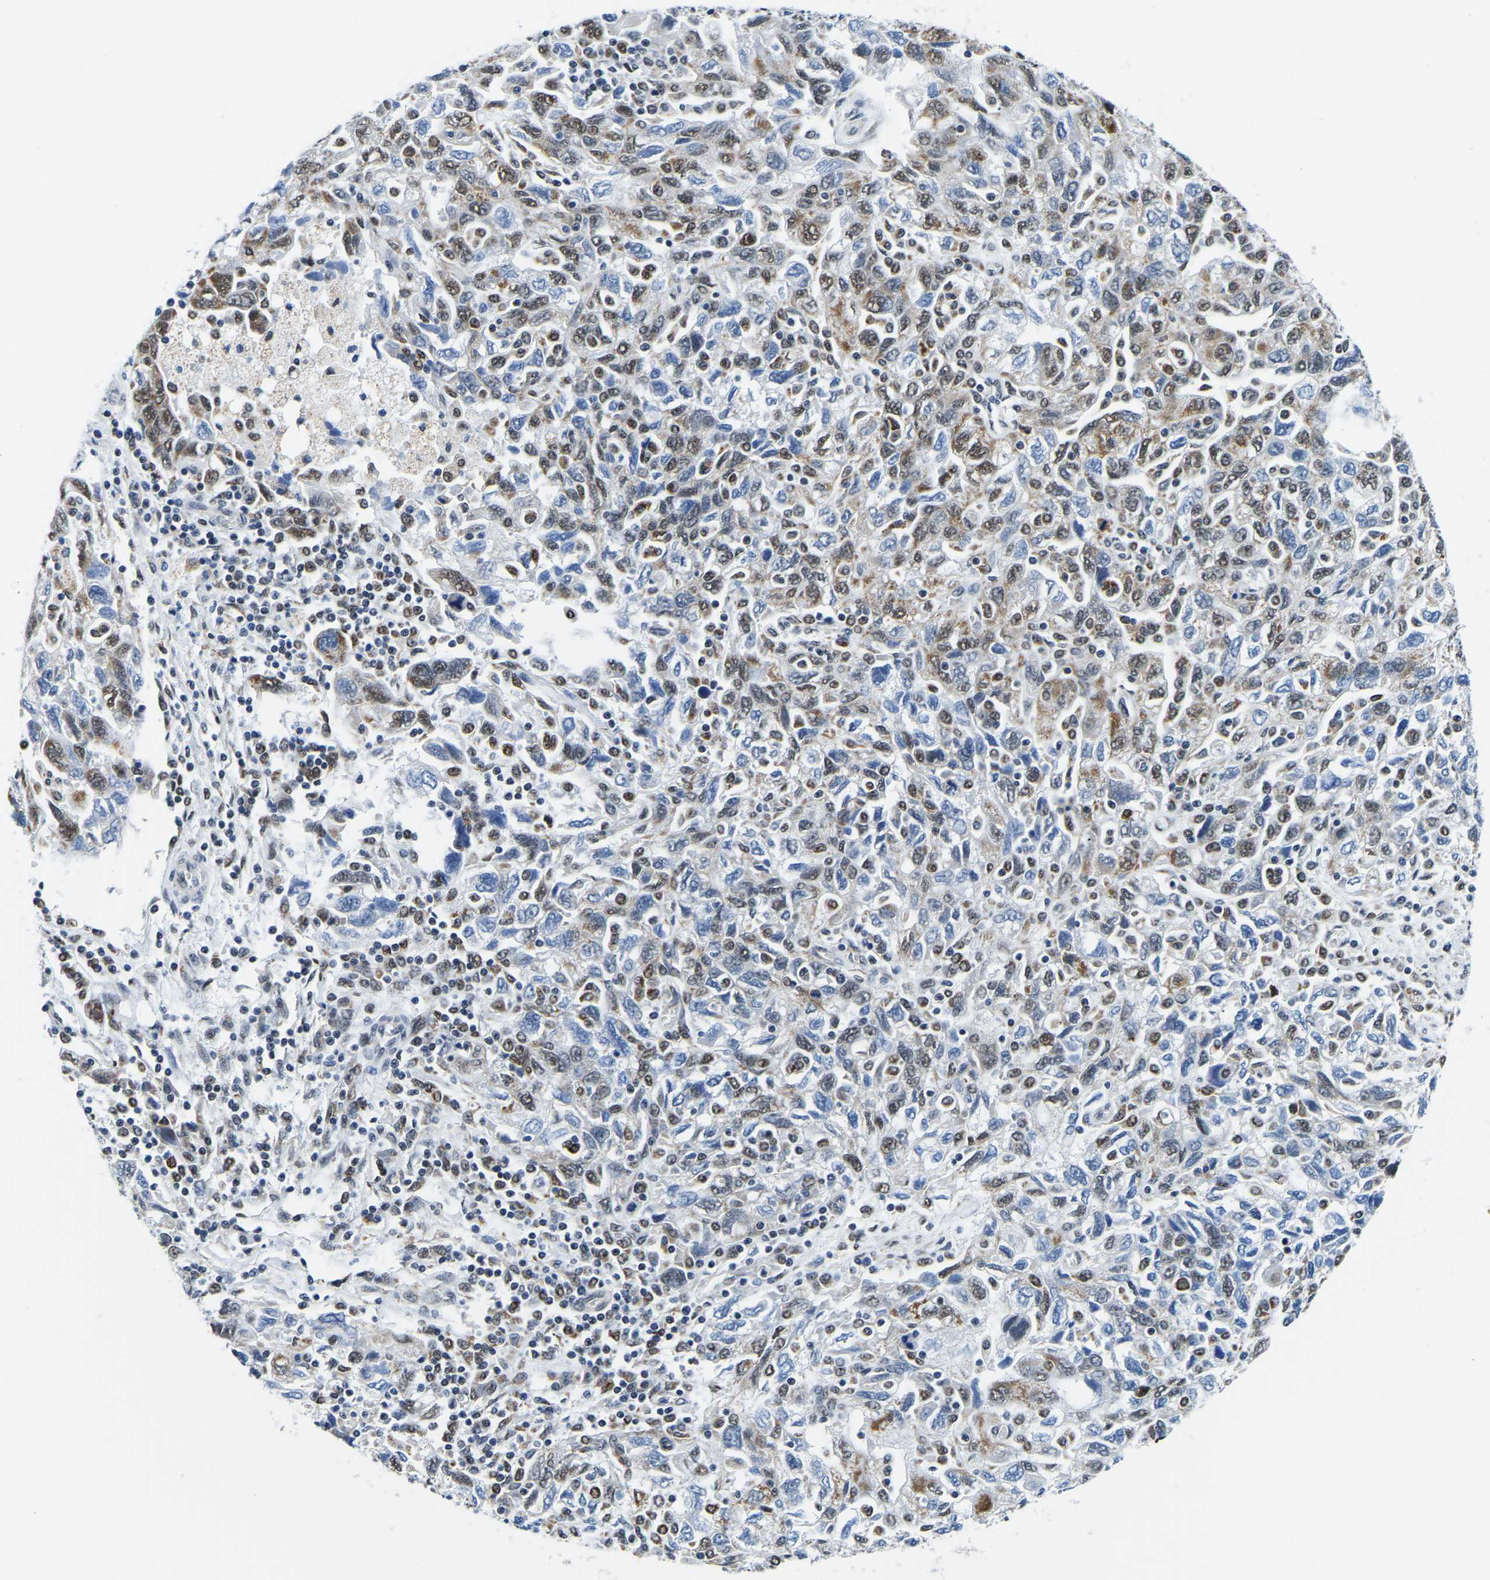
{"staining": {"intensity": "moderate", "quantity": "25%-75%", "location": "cytoplasmic/membranous,nuclear"}, "tissue": "ovarian cancer", "cell_type": "Tumor cells", "image_type": "cancer", "snomed": [{"axis": "morphology", "description": "Carcinoma, NOS"}, {"axis": "morphology", "description": "Cystadenocarcinoma, serous, NOS"}, {"axis": "topography", "description": "Ovary"}], "caption": "Immunohistochemistry image of neoplastic tissue: ovarian cancer stained using immunohistochemistry (IHC) exhibits medium levels of moderate protein expression localized specifically in the cytoplasmic/membranous and nuclear of tumor cells, appearing as a cytoplasmic/membranous and nuclear brown color.", "gene": "BNIP3L", "patient": {"sex": "female", "age": 69}}